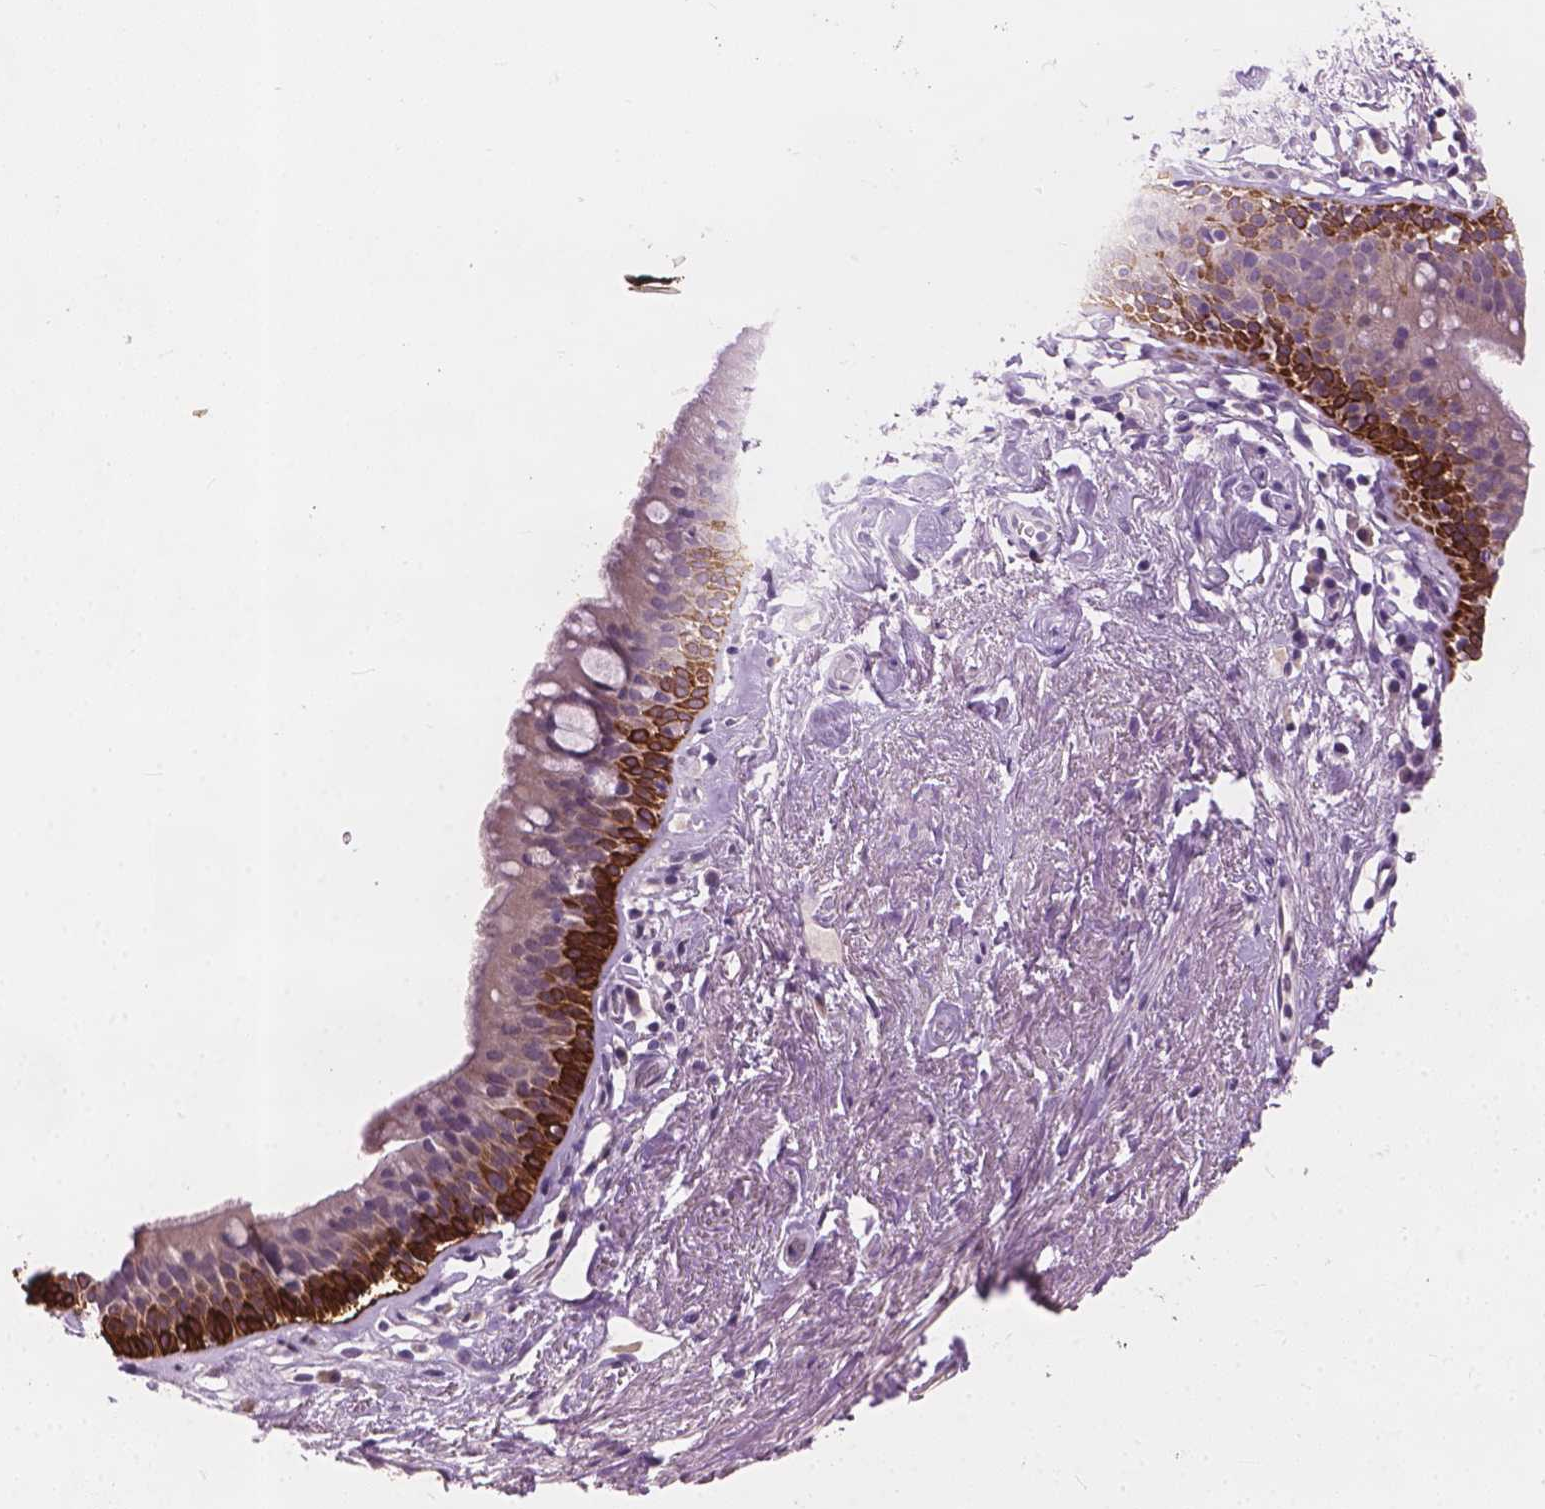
{"staining": {"intensity": "strong", "quantity": "25%-75%", "location": "cytoplasmic/membranous"}, "tissue": "bronchus", "cell_type": "Respiratory epithelial cells", "image_type": "normal", "snomed": [{"axis": "morphology", "description": "Normal tissue, NOS"}, {"axis": "topography", "description": "Cartilage tissue"}, {"axis": "topography", "description": "Bronchus"}], "caption": "A high-resolution micrograph shows IHC staining of unremarkable bronchus, which shows strong cytoplasmic/membranous positivity in about 25%-75% of respiratory epithelial cells.", "gene": "KRT17", "patient": {"sex": "male", "age": 58}}